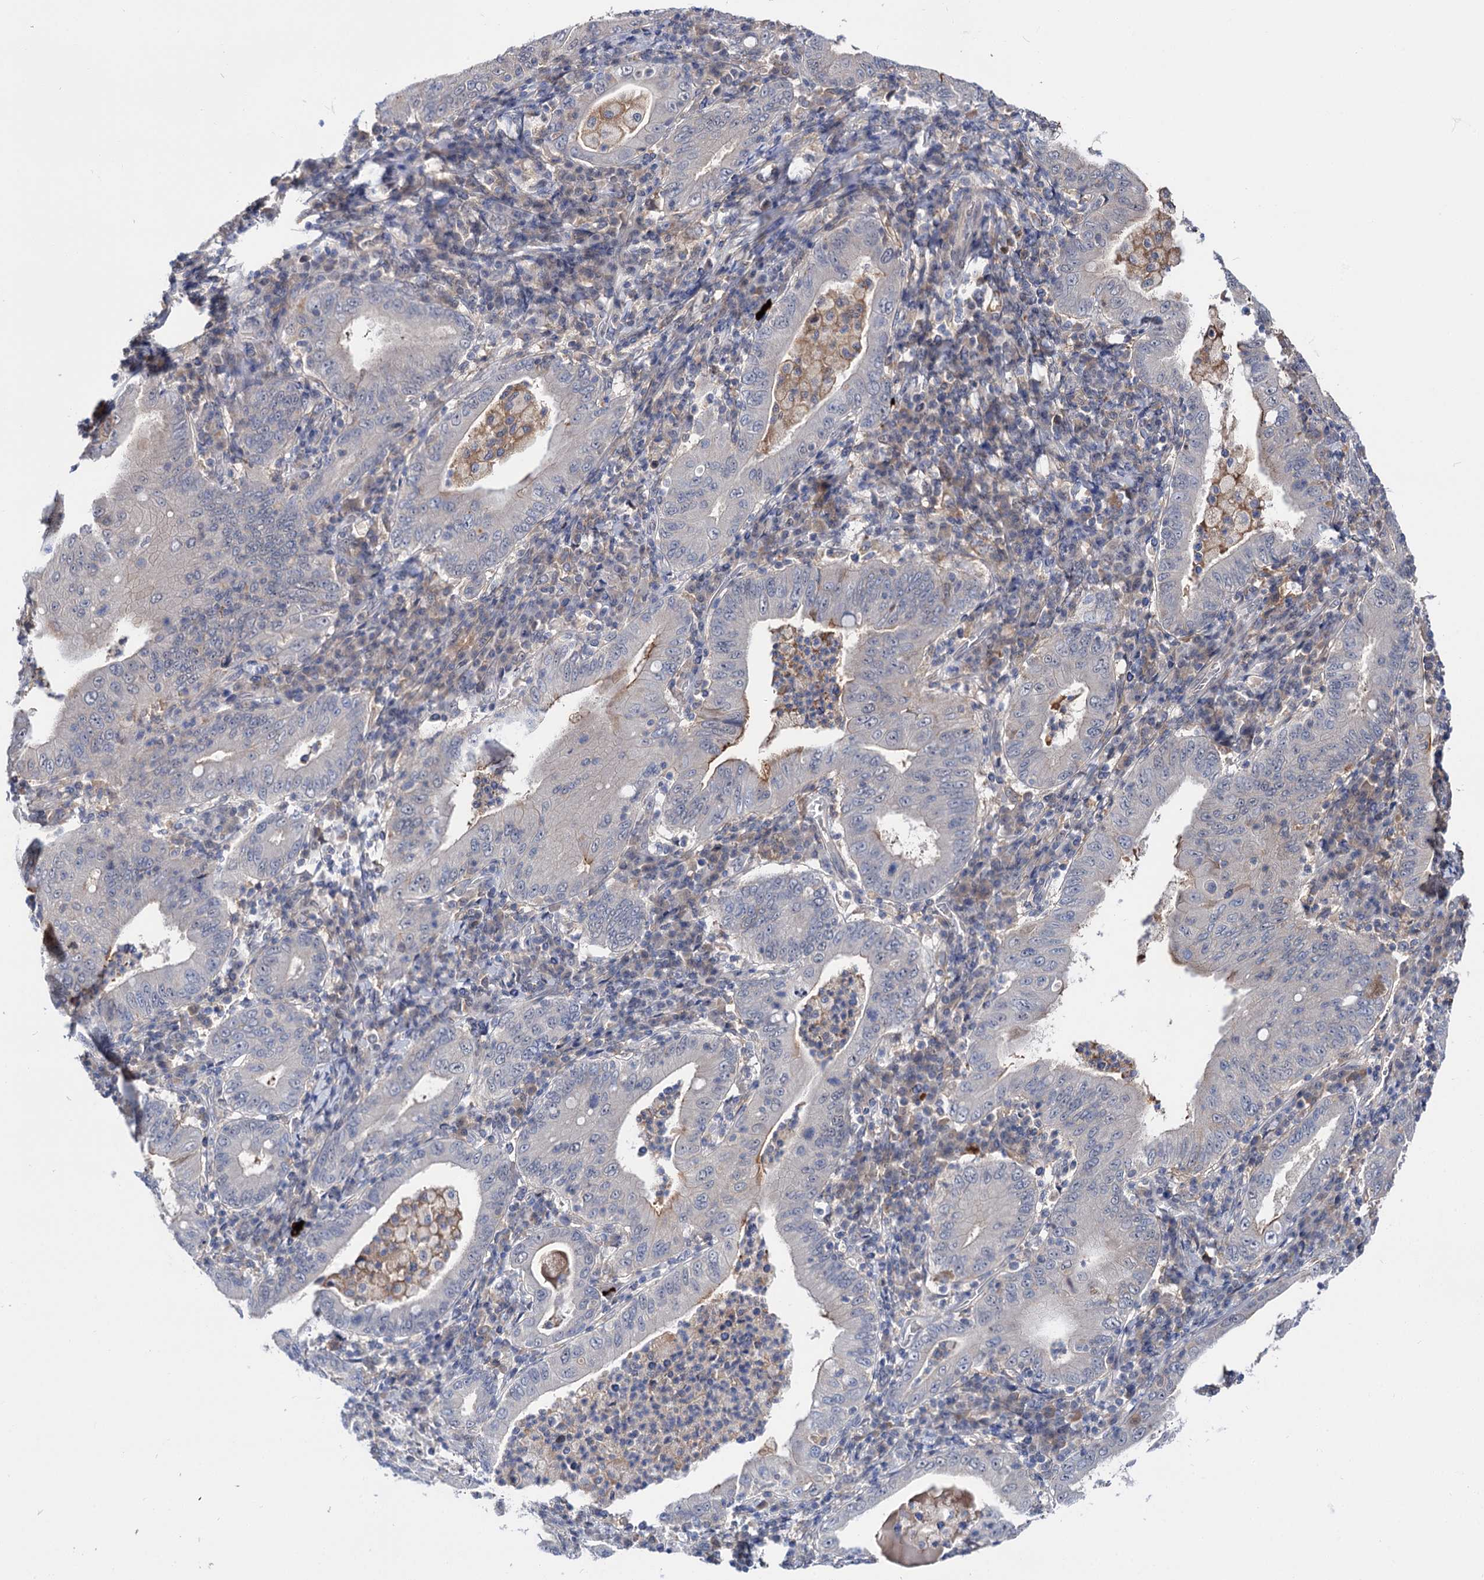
{"staining": {"intensity": "weak", "quantity": "<25%", "location": "cytoplasmic/membranous"}, "tissue": "stomach cancer", "cell_type": "Tumor cells", "image_type": "cancer", "snomed": [{"axis": "morphology", "description": "Normal tissue, NOS"}, {"axis": "morphology", "description": "Adenocarcinoma, NOS"}, {"axis": "topography", "description": "Esophagus"}, {"axis": "topography", "description": "Stomach, upper"}, {"axis": "topography", "description": "Peripheral nerve tissue"}], "caption": "This photomicrograph is of stomach adenocarcinoma stained with immunohistochemistry to label a protein in brown with the nuclei are counter-stained blue. There is no expression in tumor cells.", "gene": "NEK10", "patient": {"sex": "male", "age": 62}}